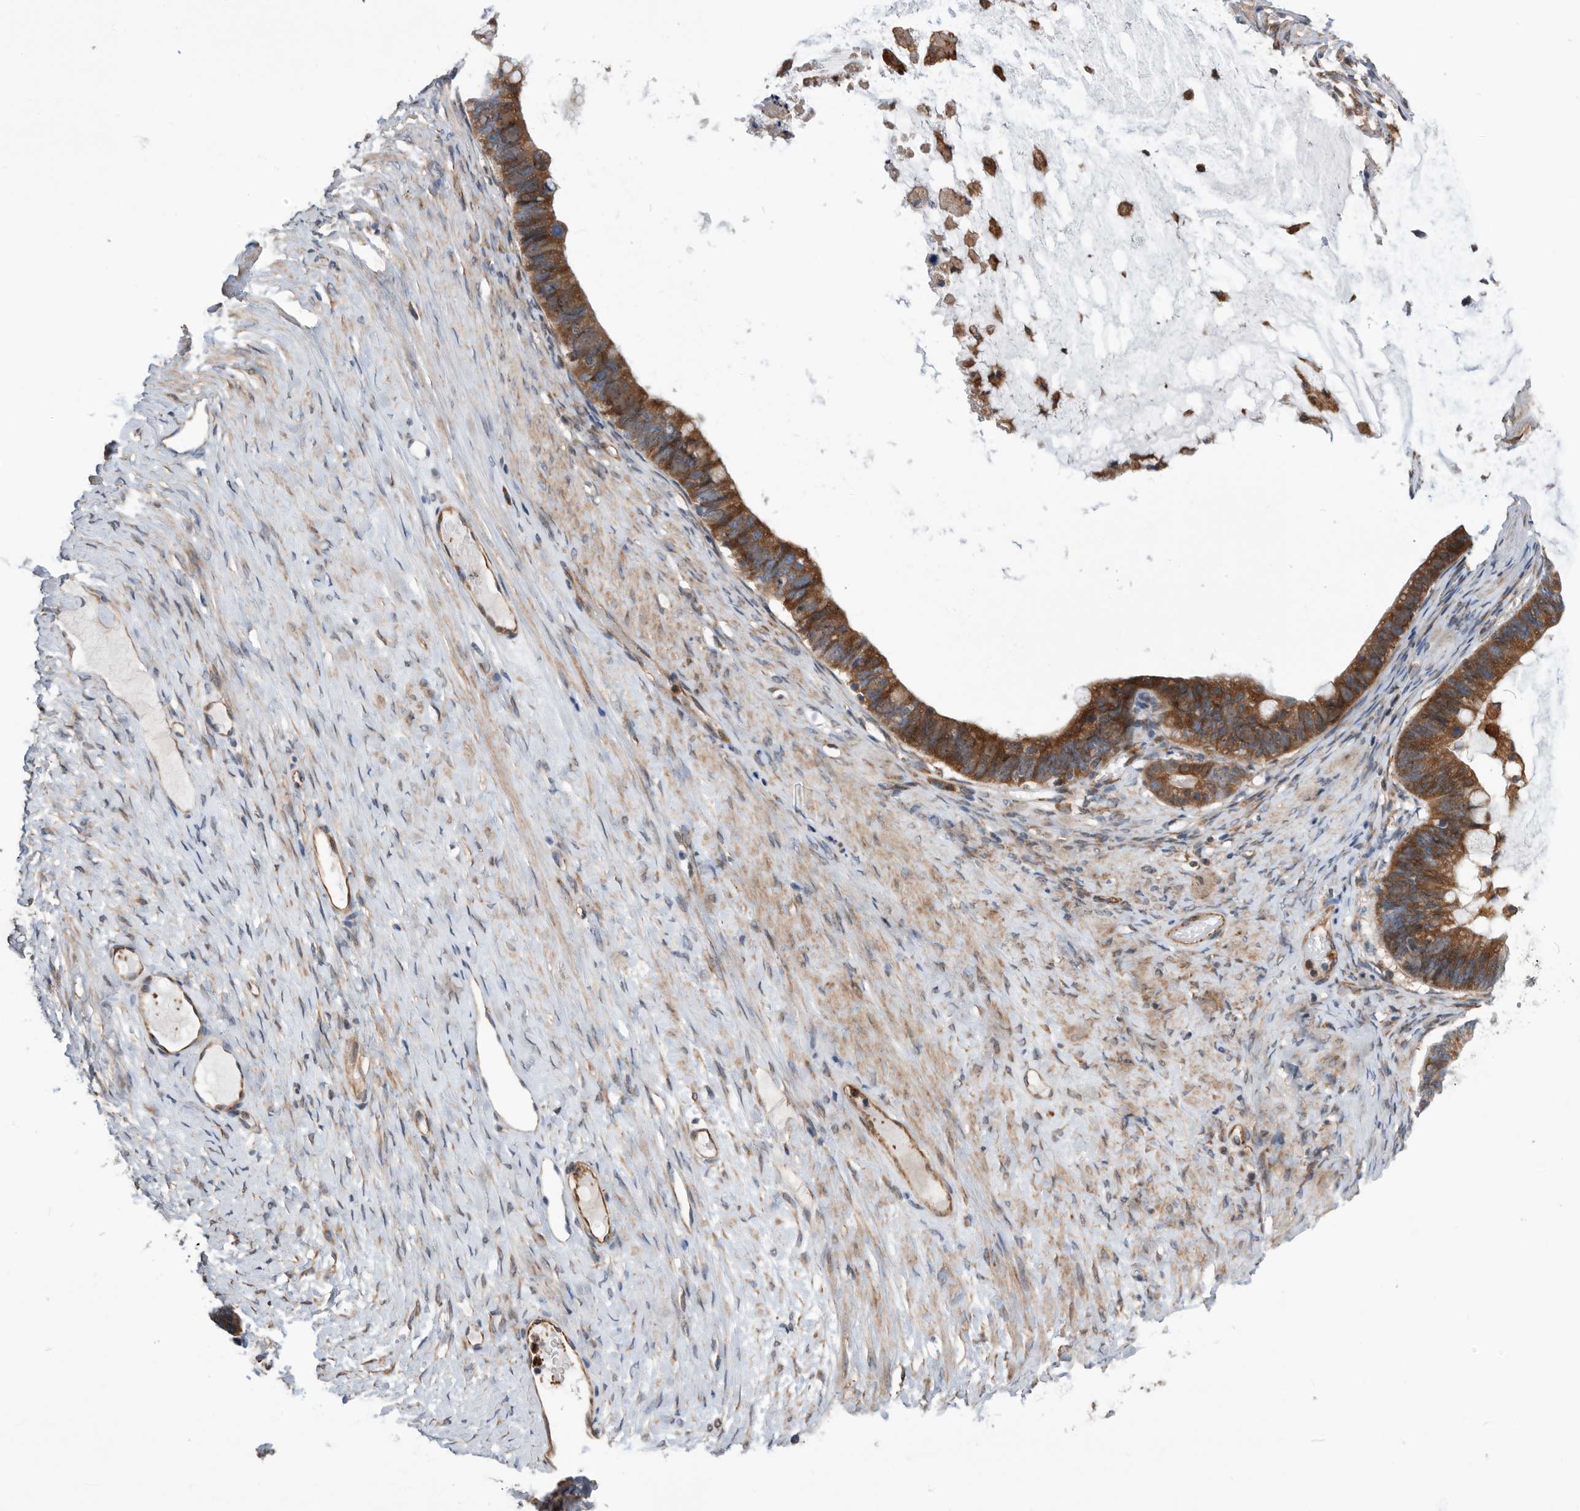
{"staining": {"intensity": "strong", "quantity": ">75%", "location": "cytoplasmic/membranous"}, "tissue": "ovarian cancer", "cell_type": "Tumor cells", "image_type": "cancer", "snomed": [{"axis": "morphology", "description": "Cystadenocarcinoma, mucinous, NOS"}, {"axis": "topography", "description": "Ovary"}], "caption": "Ovarian cancer (mucinous cystadenocarcinoma) stained for a protein displays strong cytoplasmic/membranous positivity in tumor cells.", "gene": "SERINC2", "patient": {"sex": "female", "age": 61}}